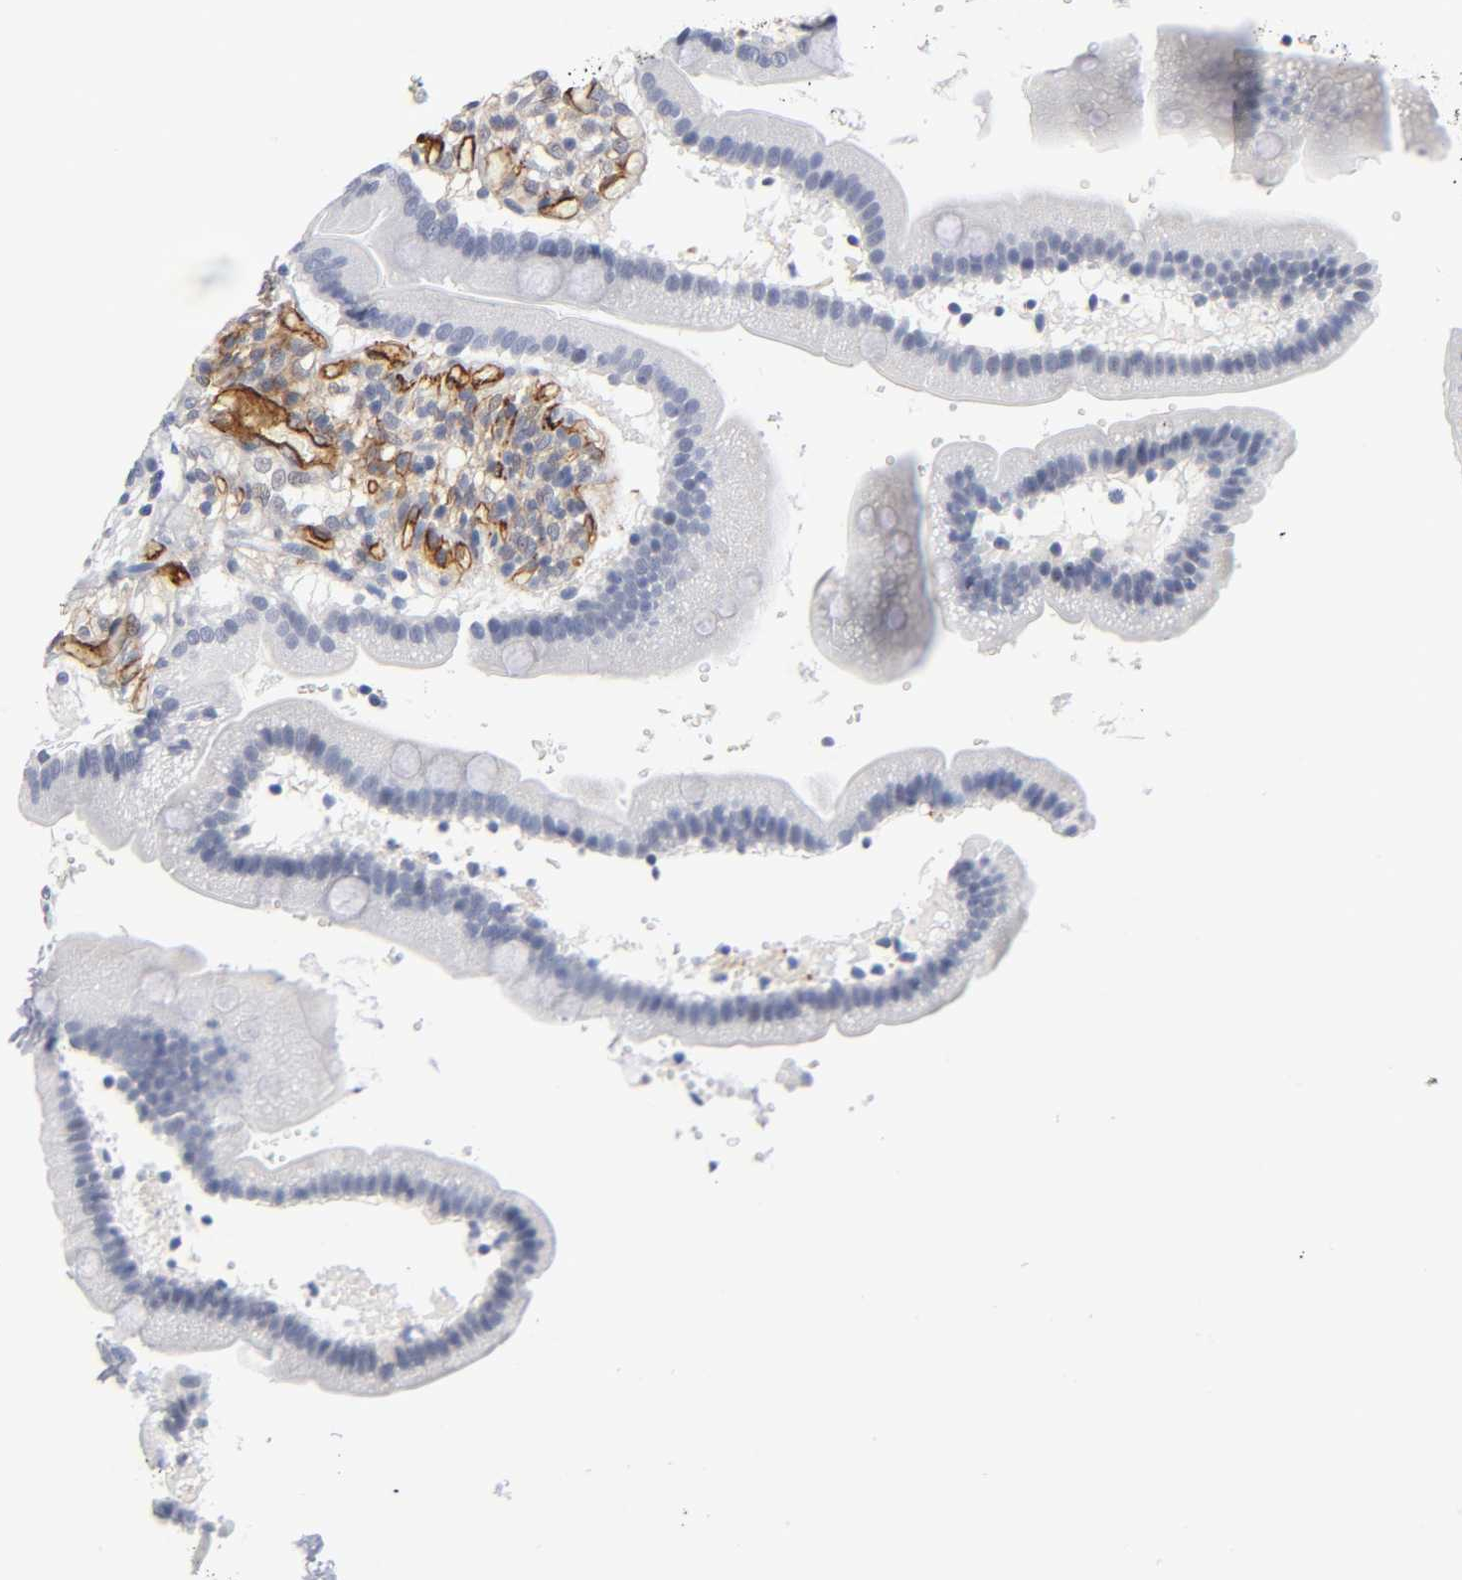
{"staining": {"intensity": "negative", "quantity": "none", "location": "none"}, "tissue": "duodenum", "cell_type": "Glandular cells", "image_type": "normal", "snomed": [{"axis": "morphology", "description": "Normal tissue, NOS"}, {"axis": "topography", "description": "Duodenum"}], "caption": "Glandular cells show no significant expression in unremarkable duodenum.", "gene": "ICAM1", "patient": {"sex": "male", "age": 66}}